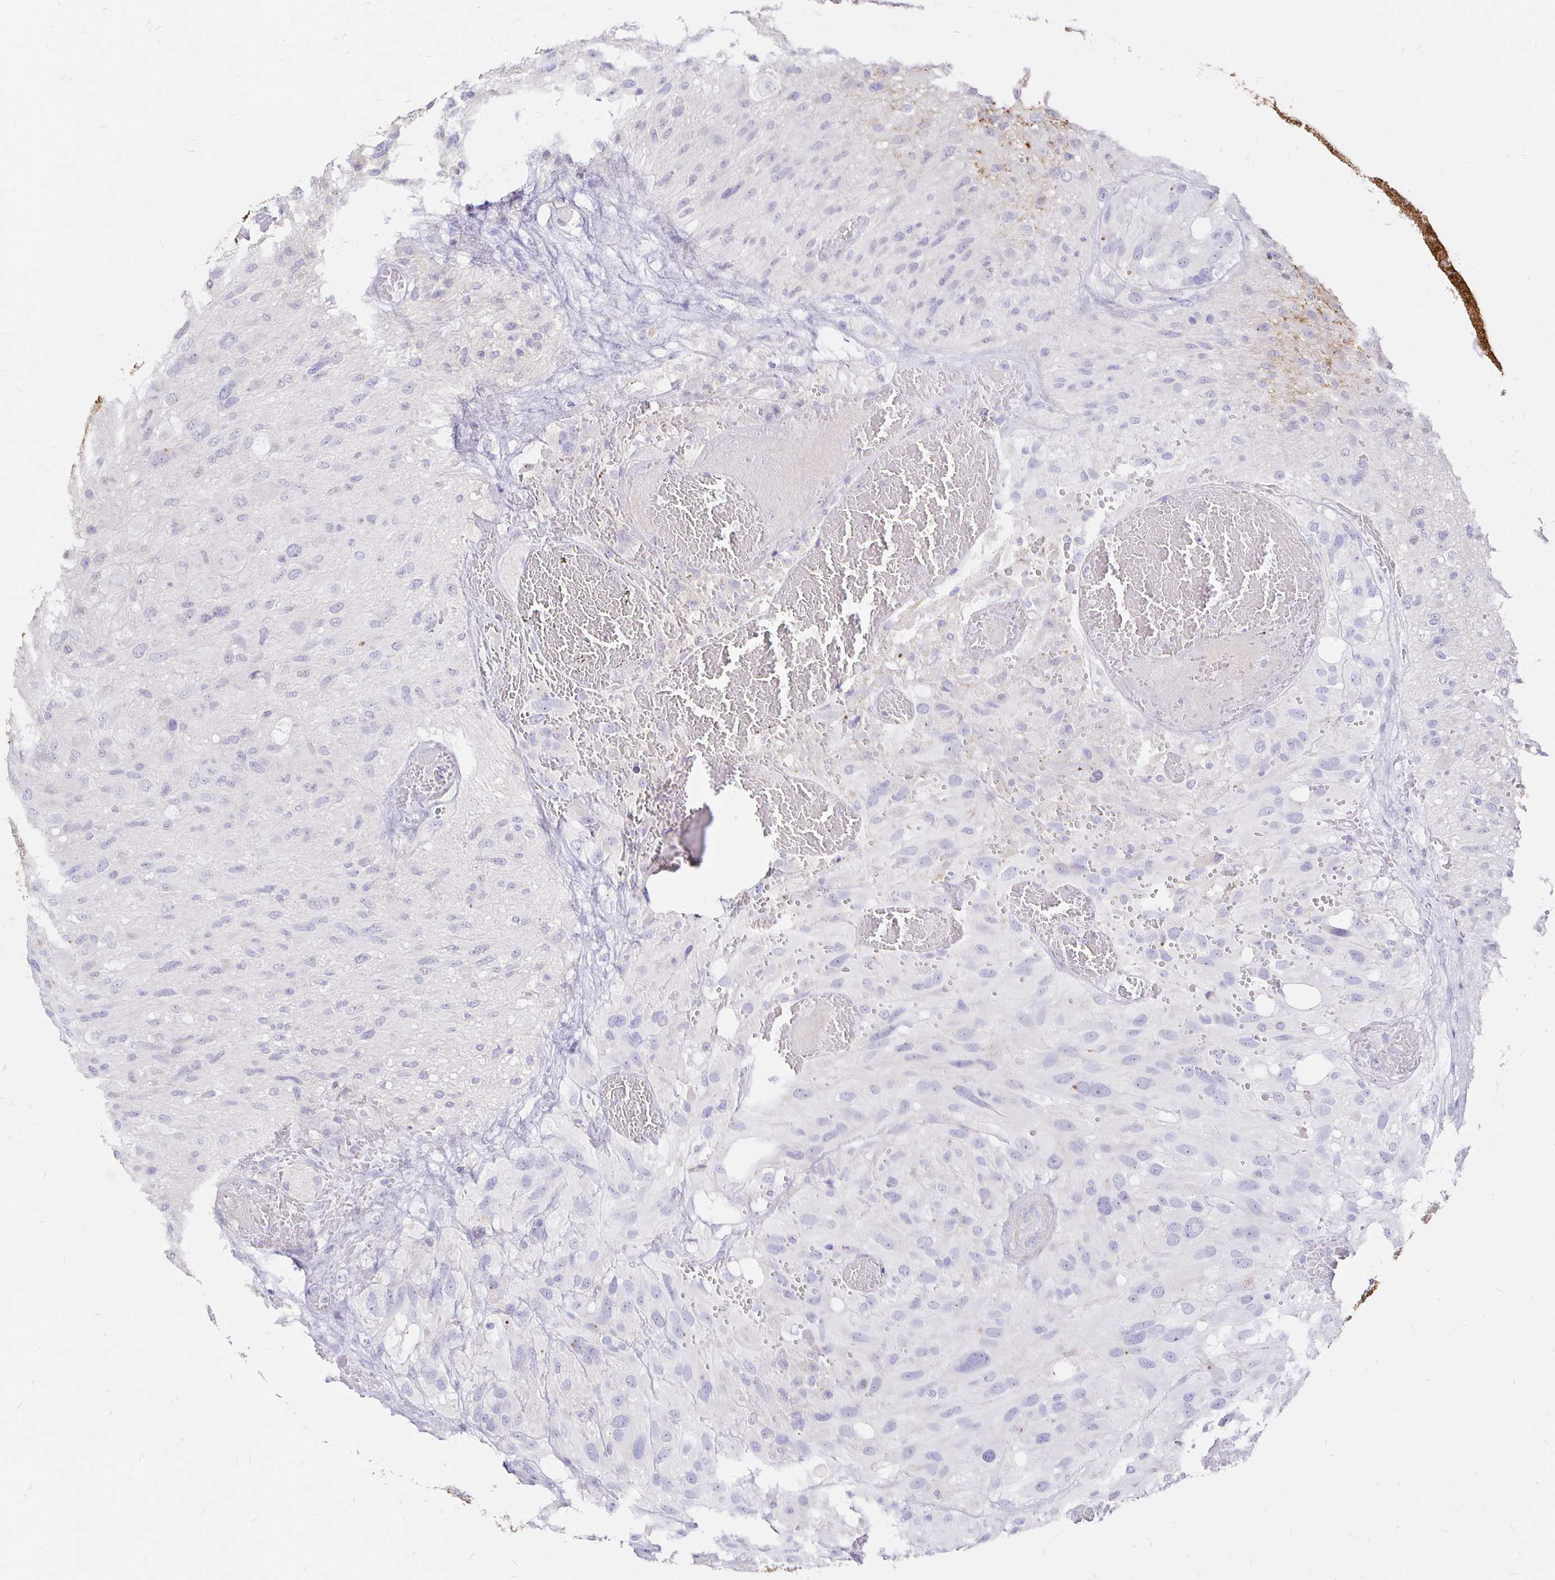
{"staining": {"intensity": "negative", "quantity": "none", "location": "none"}, "tissue": "glioma", "cell_type": "Tumor cells", "image_type": "cancer", "snomed": [{"axis": "morphology", "description": "Glioma, malignant, High grade"}, {"axis": "topography", "description": "Brain"}], "caption": "Tumor cells show no significant positivity in glioma.", "gene": "NECAB1", "patient": {"sex": "male", "age": 53}}